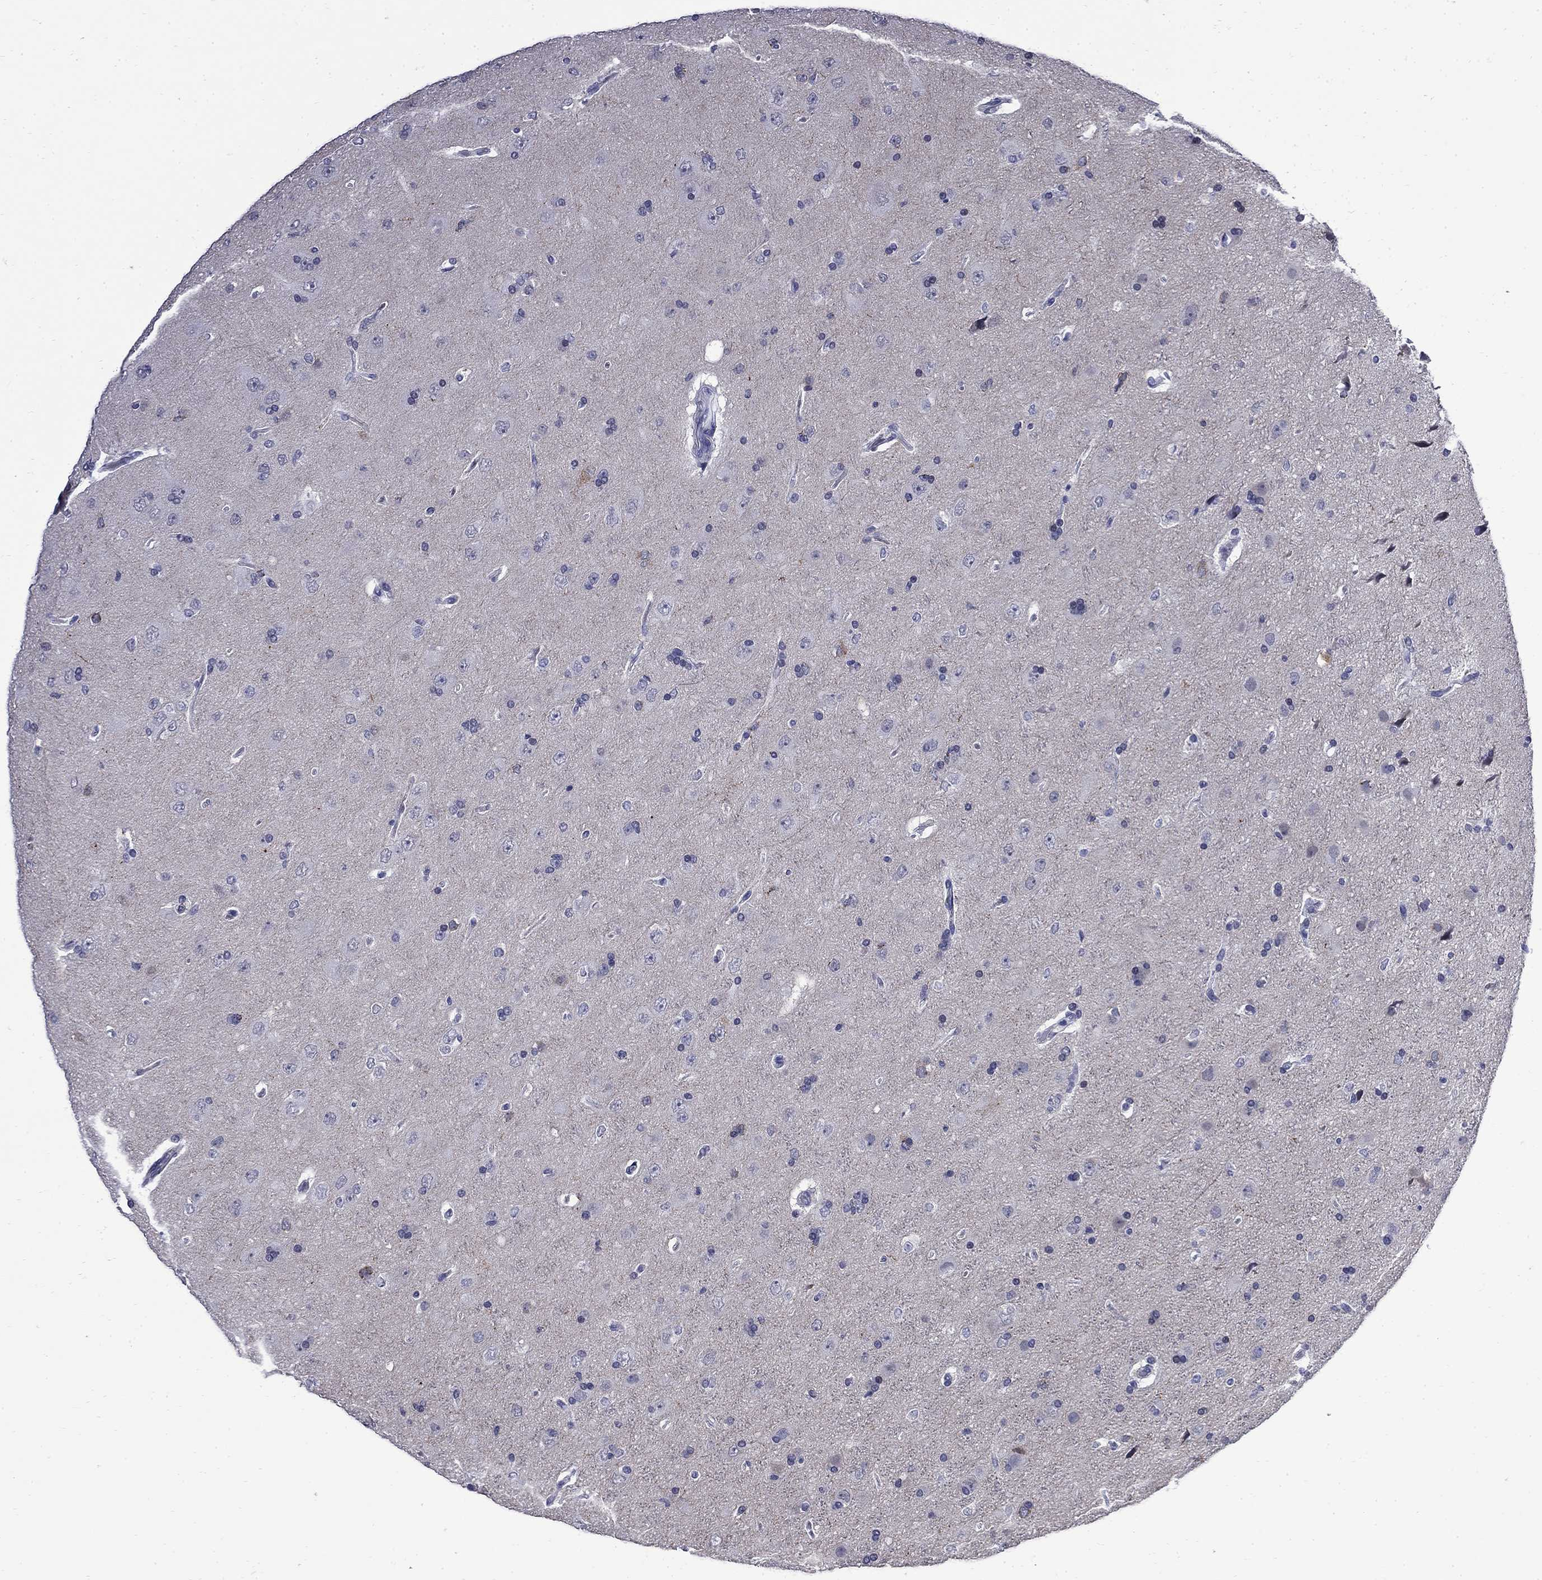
{"staining": {"intensity": "negative", "quantity": "none", "location": "none"}, "tissue": "glioma", "cell_type": "Tumor cells", "image_type": "cancer", "snomed": [{"axis": "morphology", "description": "Glioma, malignant, NOS"}, {"axis": "topography", "description": "Cerebral cortex"}], "caption": "IHC of malignant glioma reveals no staining in tumor cells. (DAB immunohistochemistry, high magnification).", "gene": "MGARP", "patient": {"sex": "male", "age": 58}}